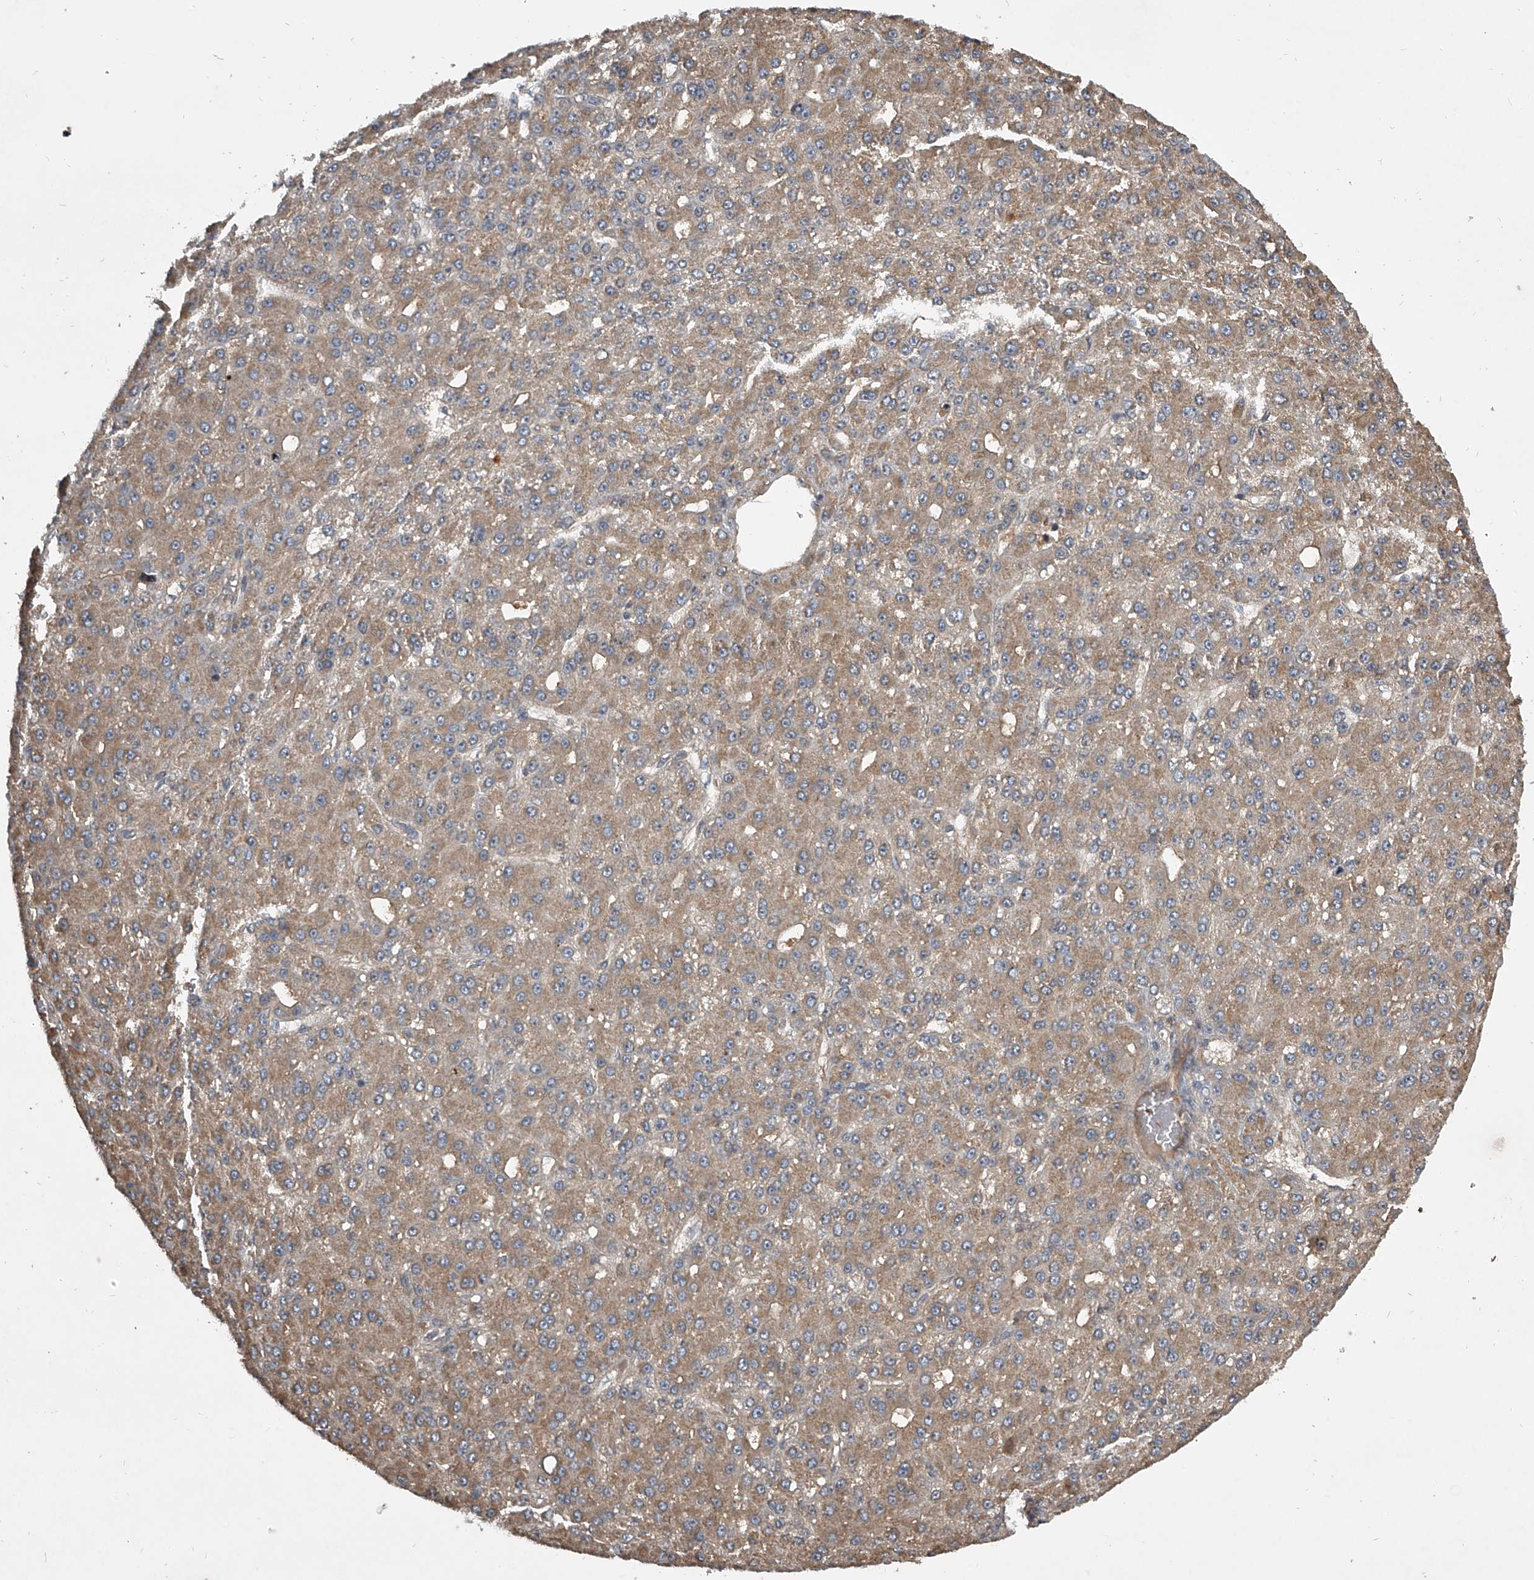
{"staining": {"intensity": "weak", "quantity": "25%-75%", "location": "cytoplasmic/membranous"}, "tissue": "liver cancer", "cell_type": "Tumor cells", "image_type": "cancer", "snomed": [{"axis": "morphology", "description": "Carcinoma, Hepatocellular, NOS"}, {"axis": "topography", "description": "Liver"}], "caption": "This micrograph demonstrates immunohistochemistry (IHC) staining of human hepatocellular carcinoma (liver), with low weak cytoplasmic/membranous positivity in about 25%-75% of tumor cells.", "gene": "NFS1", "patient": {"sex": "male", "age": 67}}